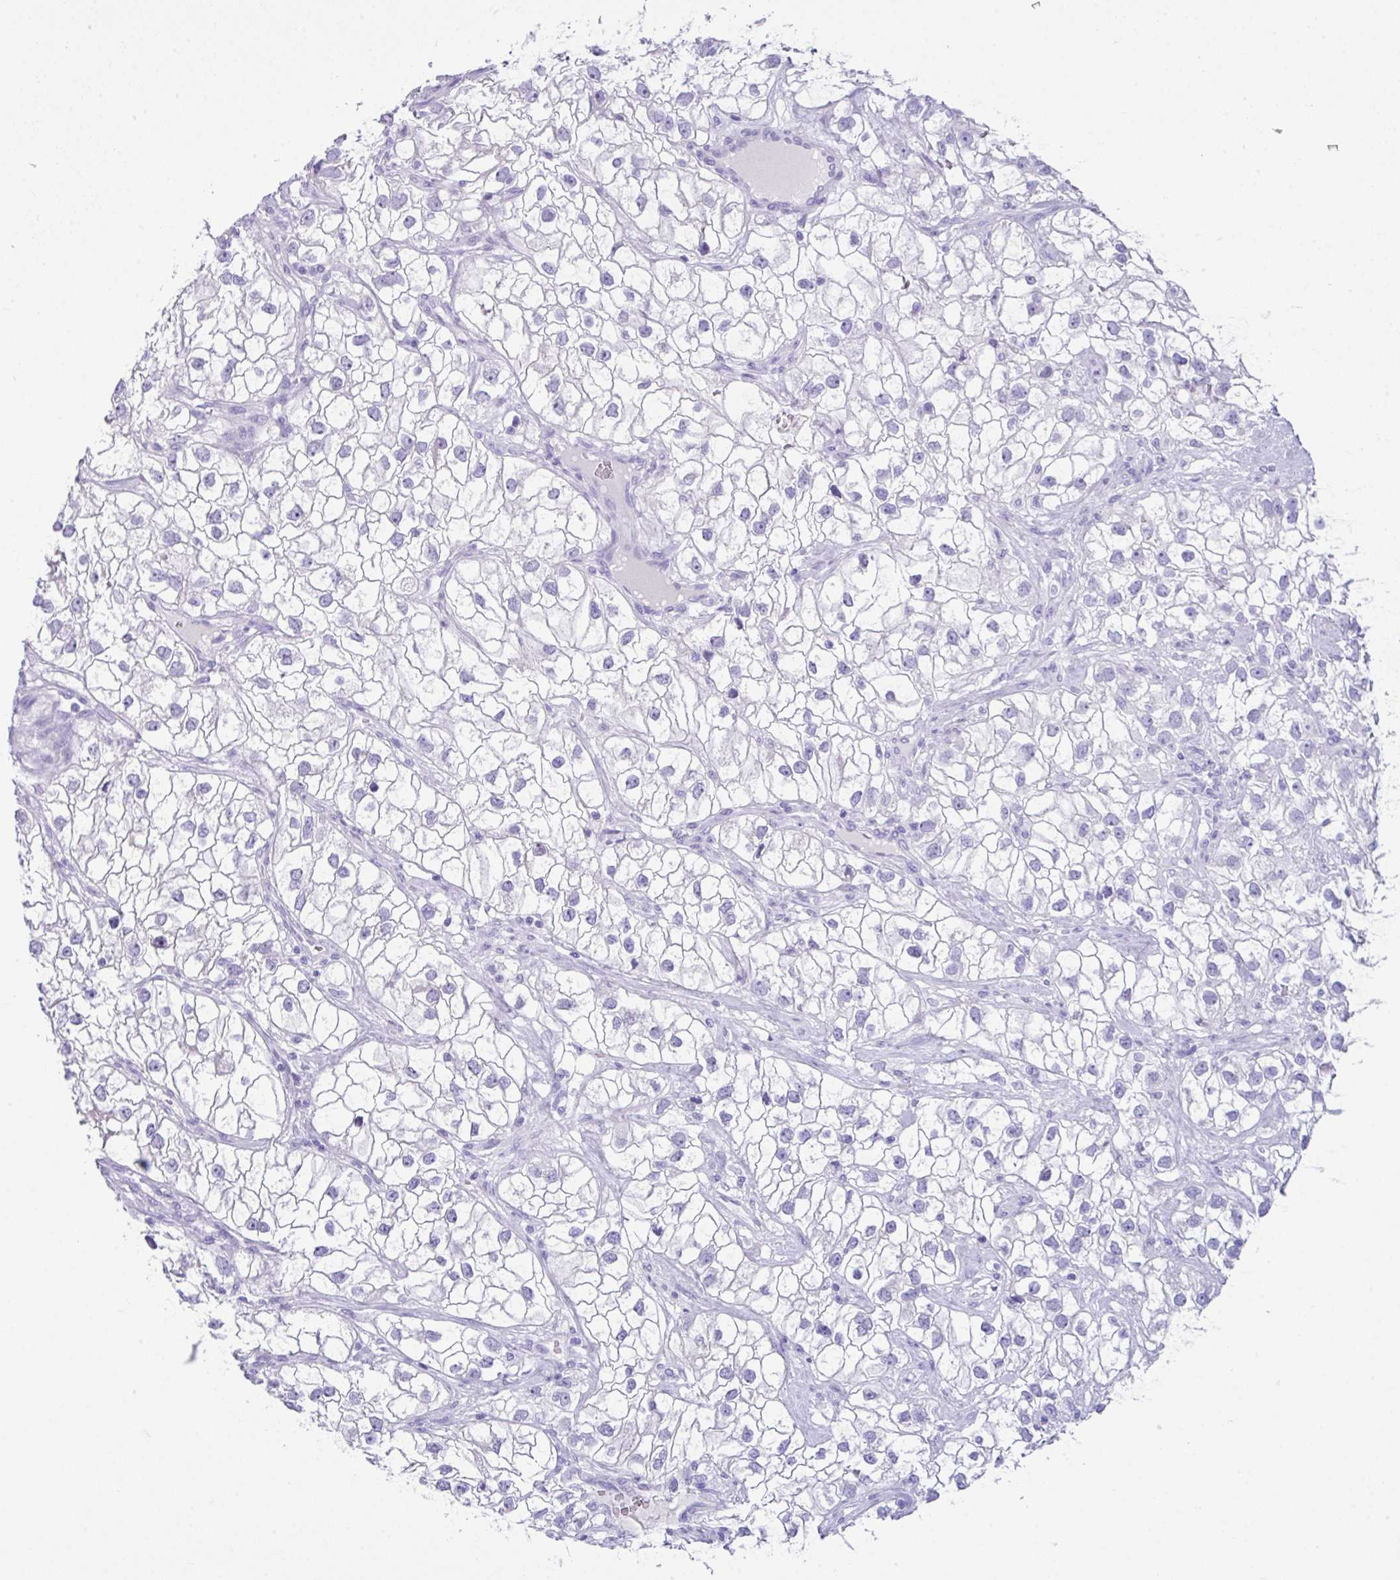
{"staining": {"intensity": "negative", "quantity": "none", "location": "none"}, "tissue": "renal cancer", "cell_type": "Tumor cells", "image_type": "cancer", "snomed": [{"axis": "morphology", "description": "Adenocarcinoma, NOS"}, {"axis": "topography", "description": "Kidney"}], "caption": "This is an immunohistochemistry (IHC) micrograph of human adenocarcinoma (renal). There is no expression in tumor cells.", "gene": "LGALS4", "patient": {"sex": "male", "age": 59}}